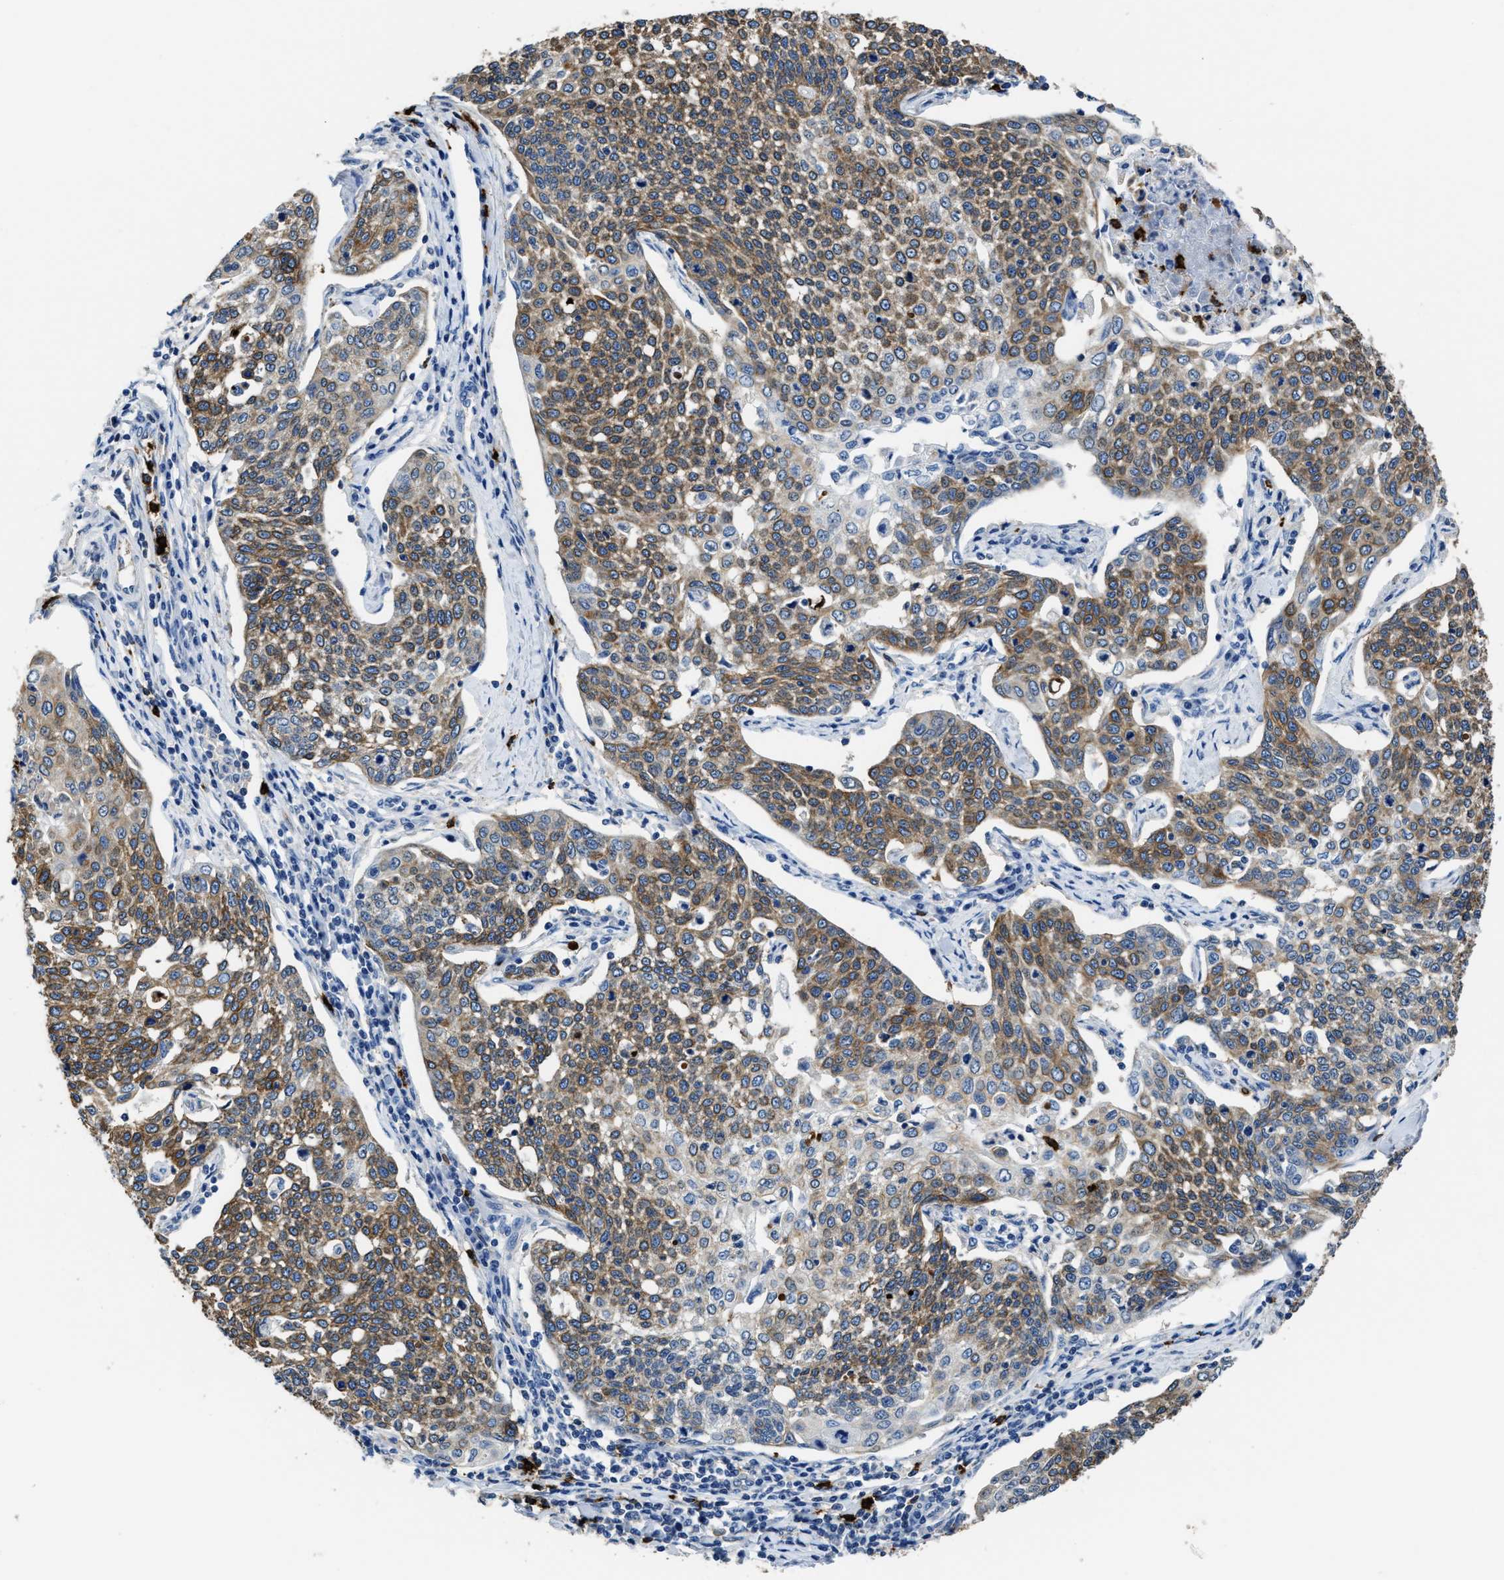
{"staining": {"intensity": "moderate", "quantity": ">75%", "location": "cytoplasmic/membranous"}, "tissue": "cervical cancer", "cell_type": "Tumor cells", "image_type": "cancer", "snomed": [{"axis": "morphology", "description": "Squamous cell carcinoma, NOS"}, {"axis": "topography", "description": "Cervix"}], "caption": "A medium amount of moderate cytoplasmic/membranous positivity is seen in approximately >75% of tumor cells in cervical cancer tissue.", "gene": "TRAF6", "patient": {"sex": "female", "age": 34}}